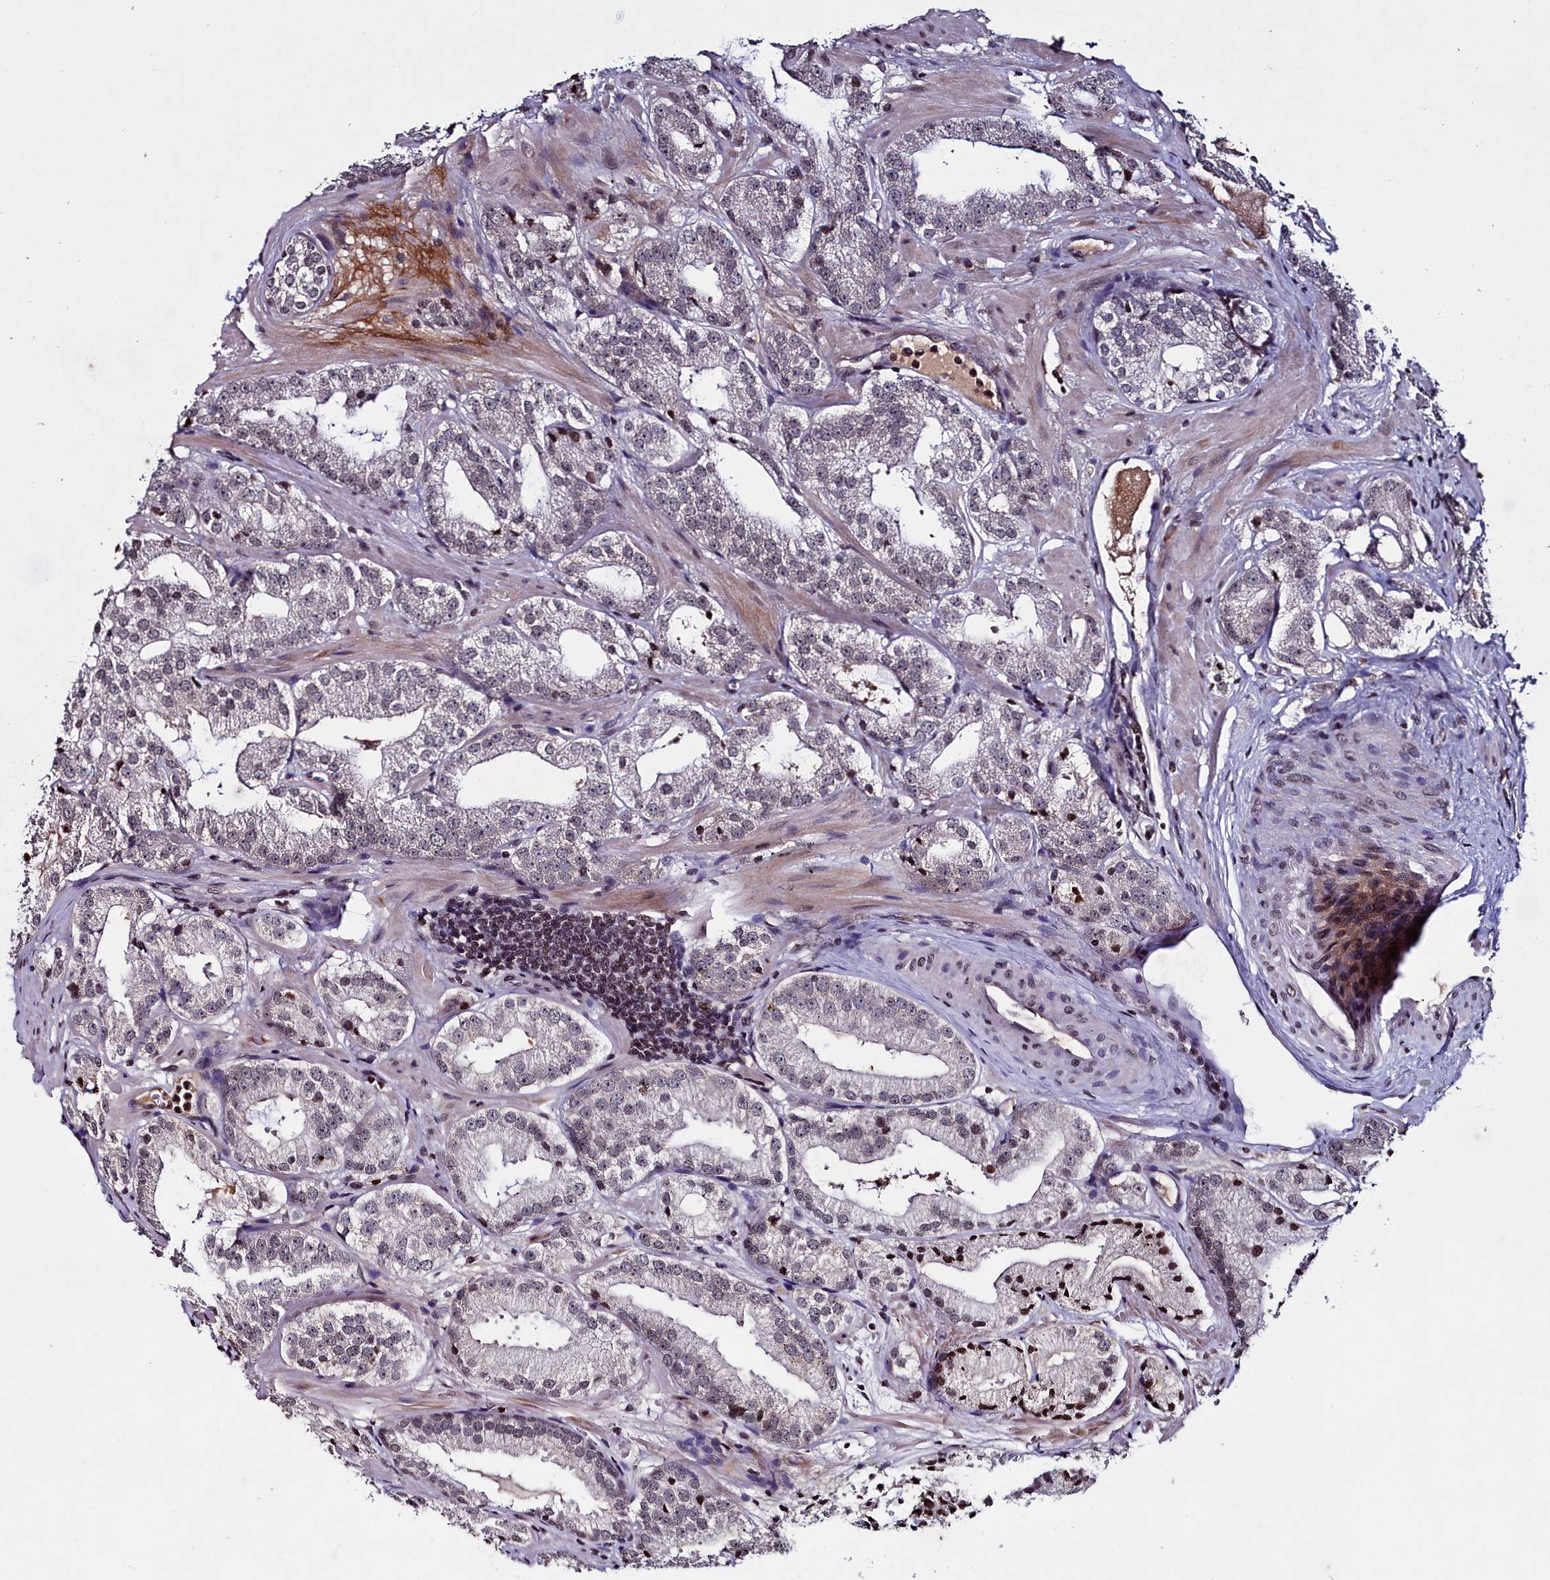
{"staining": {"intensity": "weak", "quantity": "25%-75%", "location": "cytoplasmic/membranous,nuclear"}, "tissue": "prostate cancer", "cell_type": "Tumor cells", "image_type": "cancer", "snomed": [{"axis": "morphology", "description": "Adenocarcinoma, Low grade"}, {"axis": "topography", "description": "Prostate"}], "caption": "Immunohistochemistry of low-grade adenocarcinoma (prostate) reveals low levels of weak cytoplasmic/membranous and nuclear positivity in approximately 25%-75% of tumor cells.", "gene": "FZD4", "patient": {"sex": "male", "age": 60}}